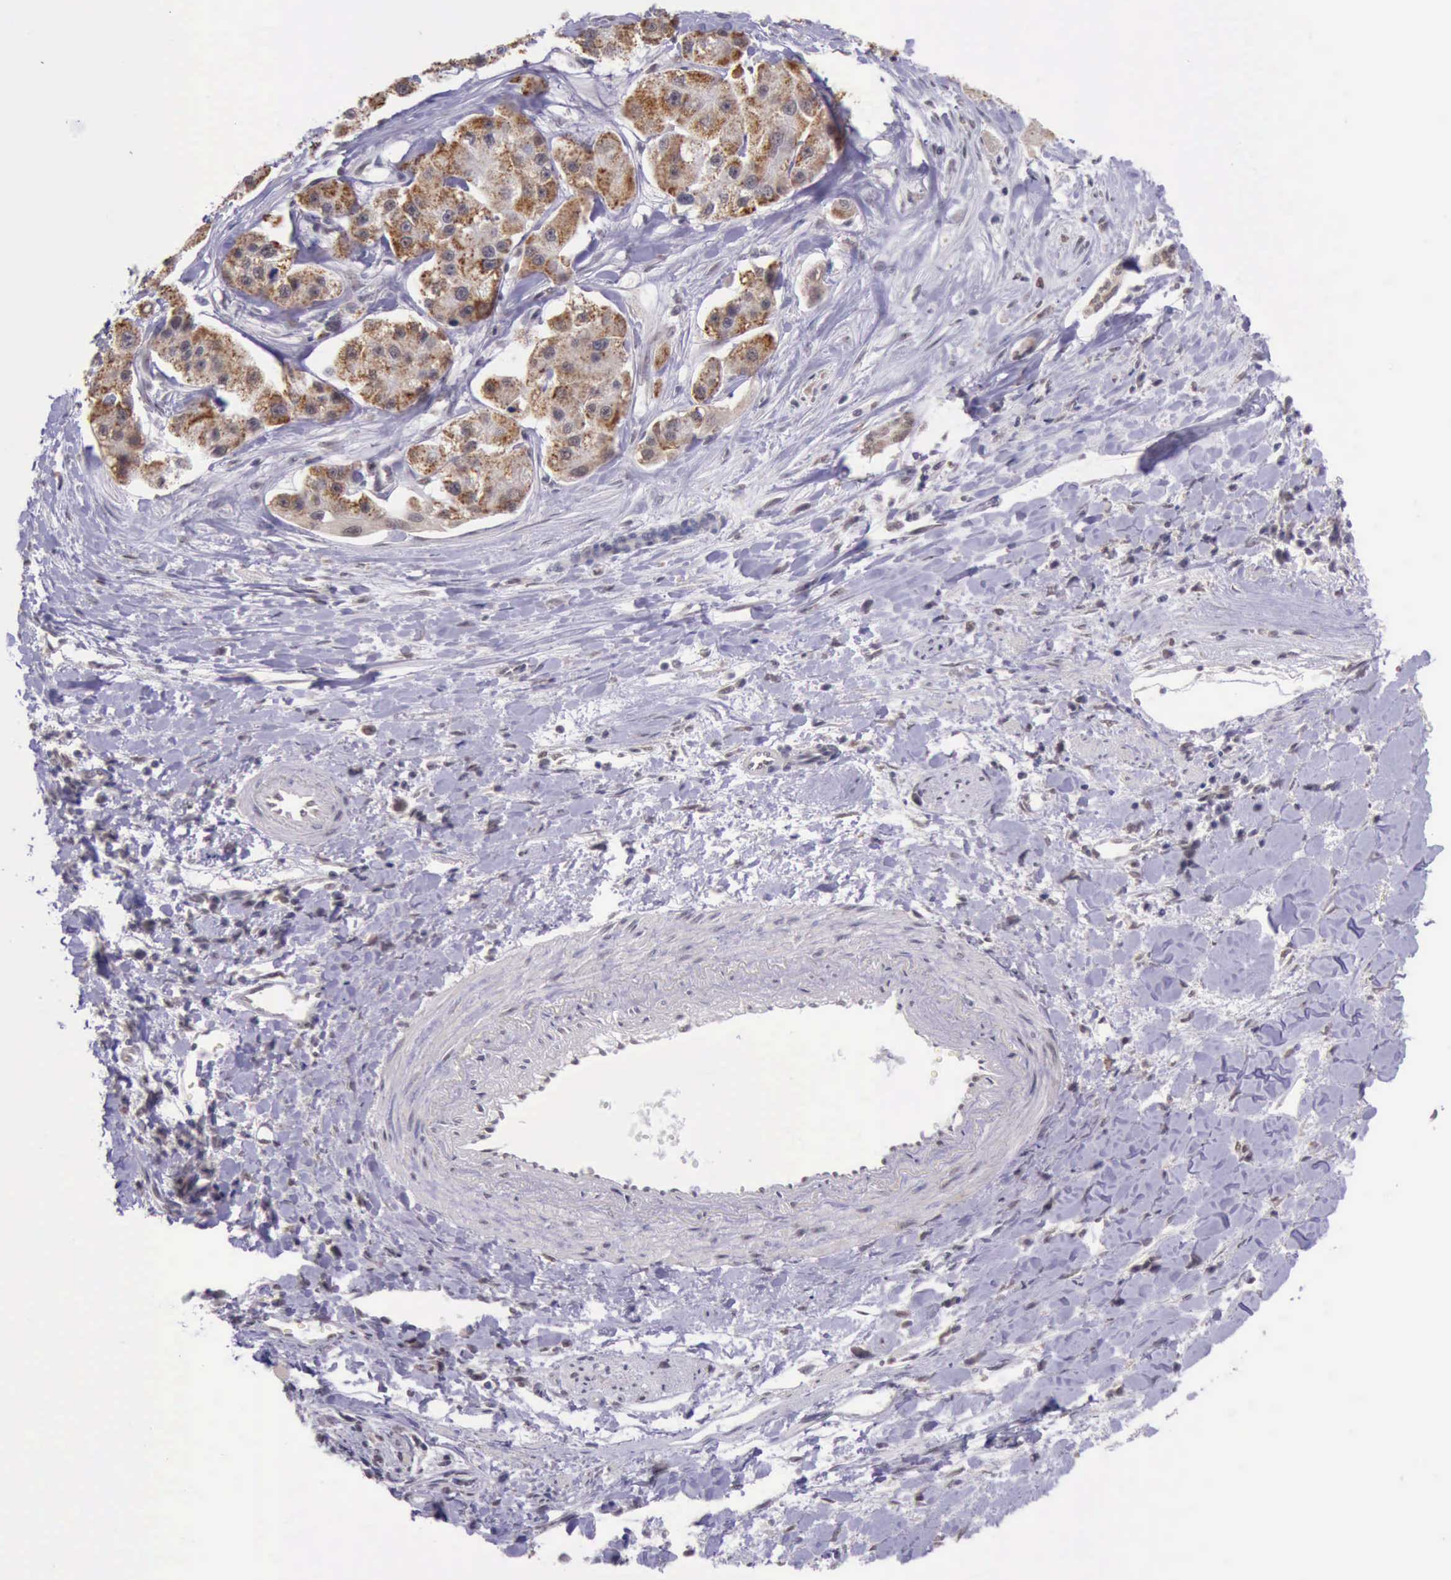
{"staining": {"intensity": "strong", "quantity": ">75%", "location": "cytoplasmic/membranous"}, "tissue": "liver cancer", "cell_type": "Tumor cells", "image_type": "cancer", "snomed": [{"axis": "morphology", "description": "Carcinoma, Hepatocellular, NOS"}, {"axis": "topography", "description": "Liver"}], "caption": "Immunohistochemistry of liver cancer (hepatocellular carcinoma) reveals high levels of strong cytoplasmic/membranous staining in about >75% of tumor cells.", "gene": "PRPF39", "patient": {"sex": "female", "age": 85}}